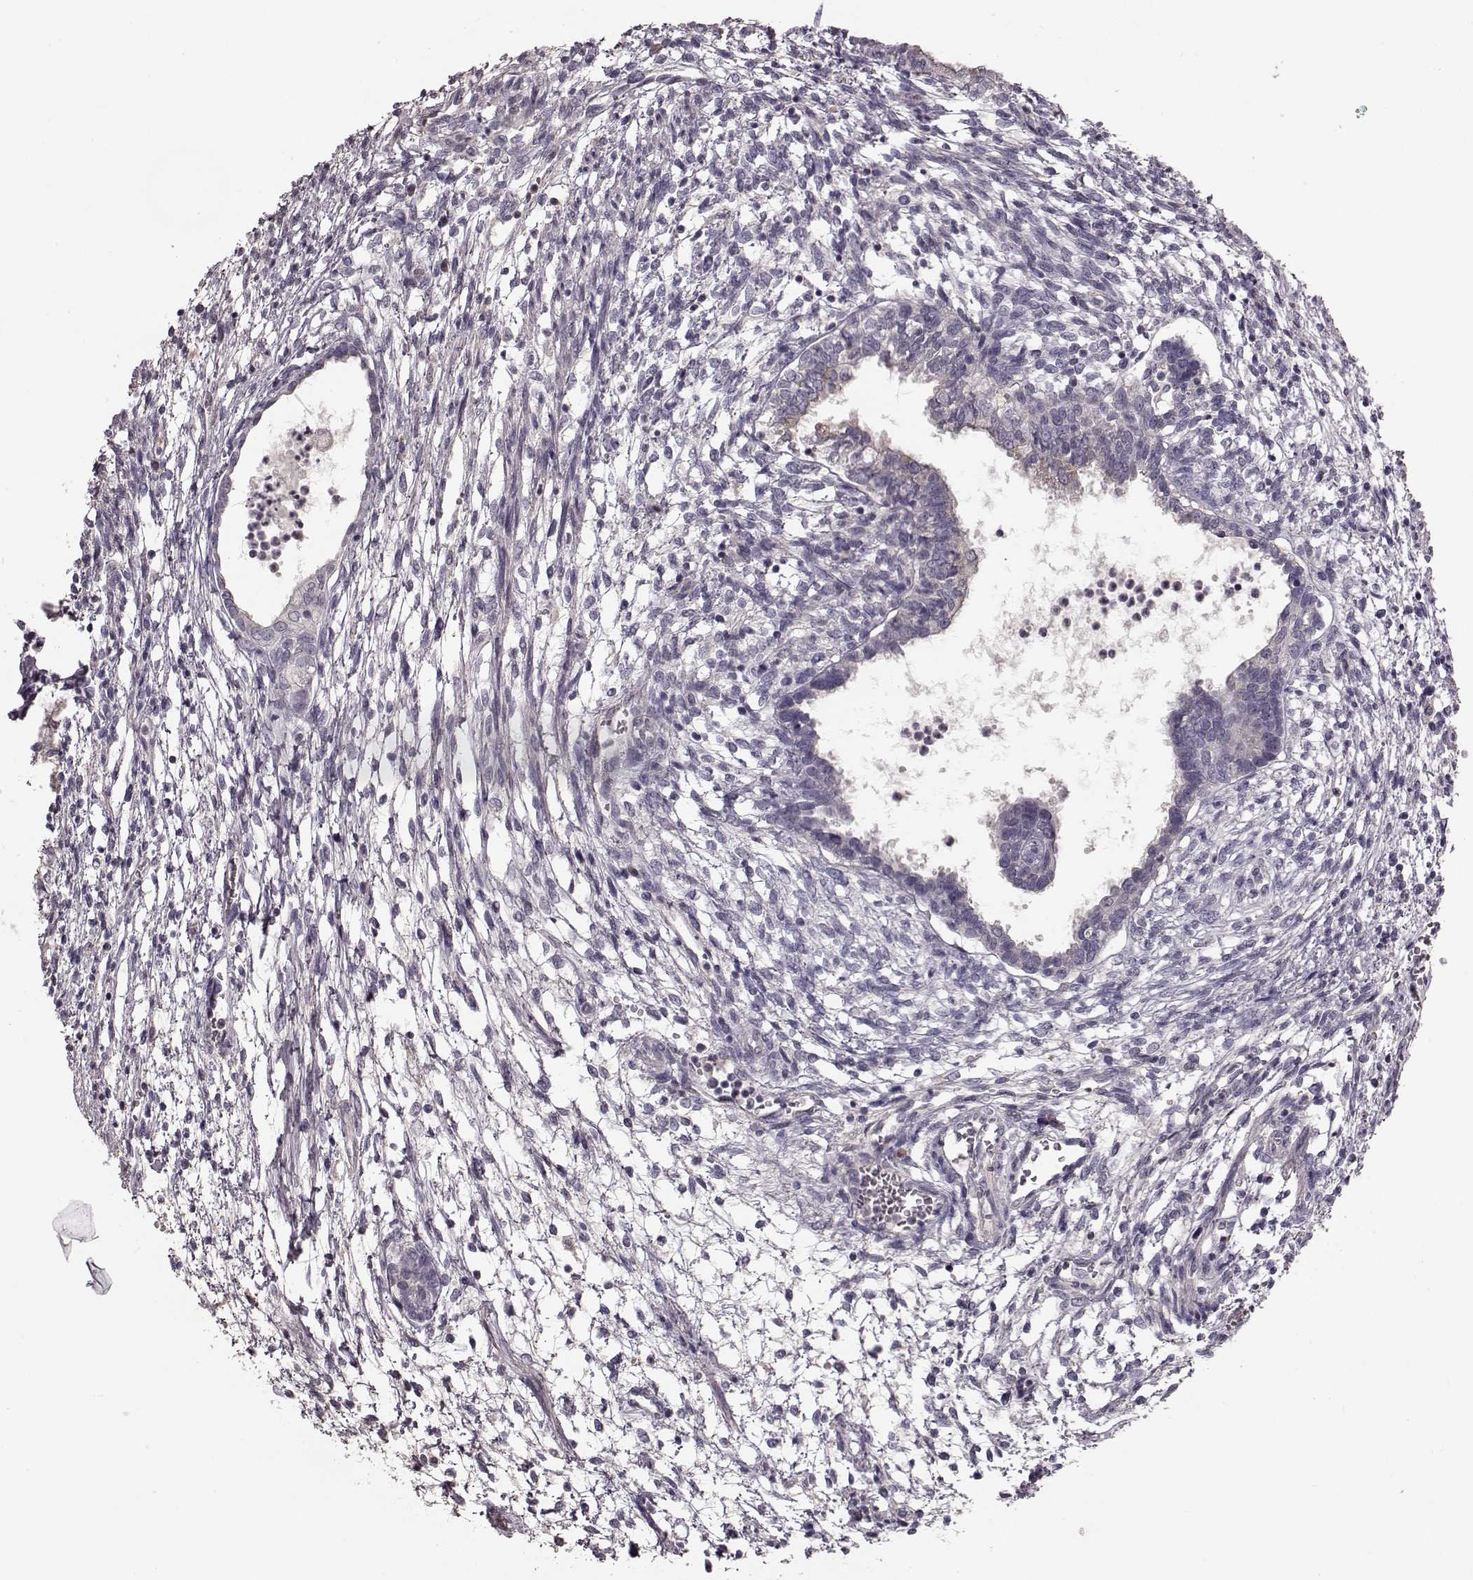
{"staining": {"intensity": "negative", "quantity": "none", "location": "none"}, "tissue": "testis cancer", "cell_type": "Tumor cells", "image_type": "cancer", "snomed": [{"axis": "morphology", "description": "Carcinoma, Embryonal, NOS"}, {"axis": "topography", "description": "Testis"}], "caption": "Immunohistochemical staining of embryonal carcinoma (testis) displays no significant expression in tumor cells.", "gene": "MIA", "patient": {"sex": "male", "age": 37}}